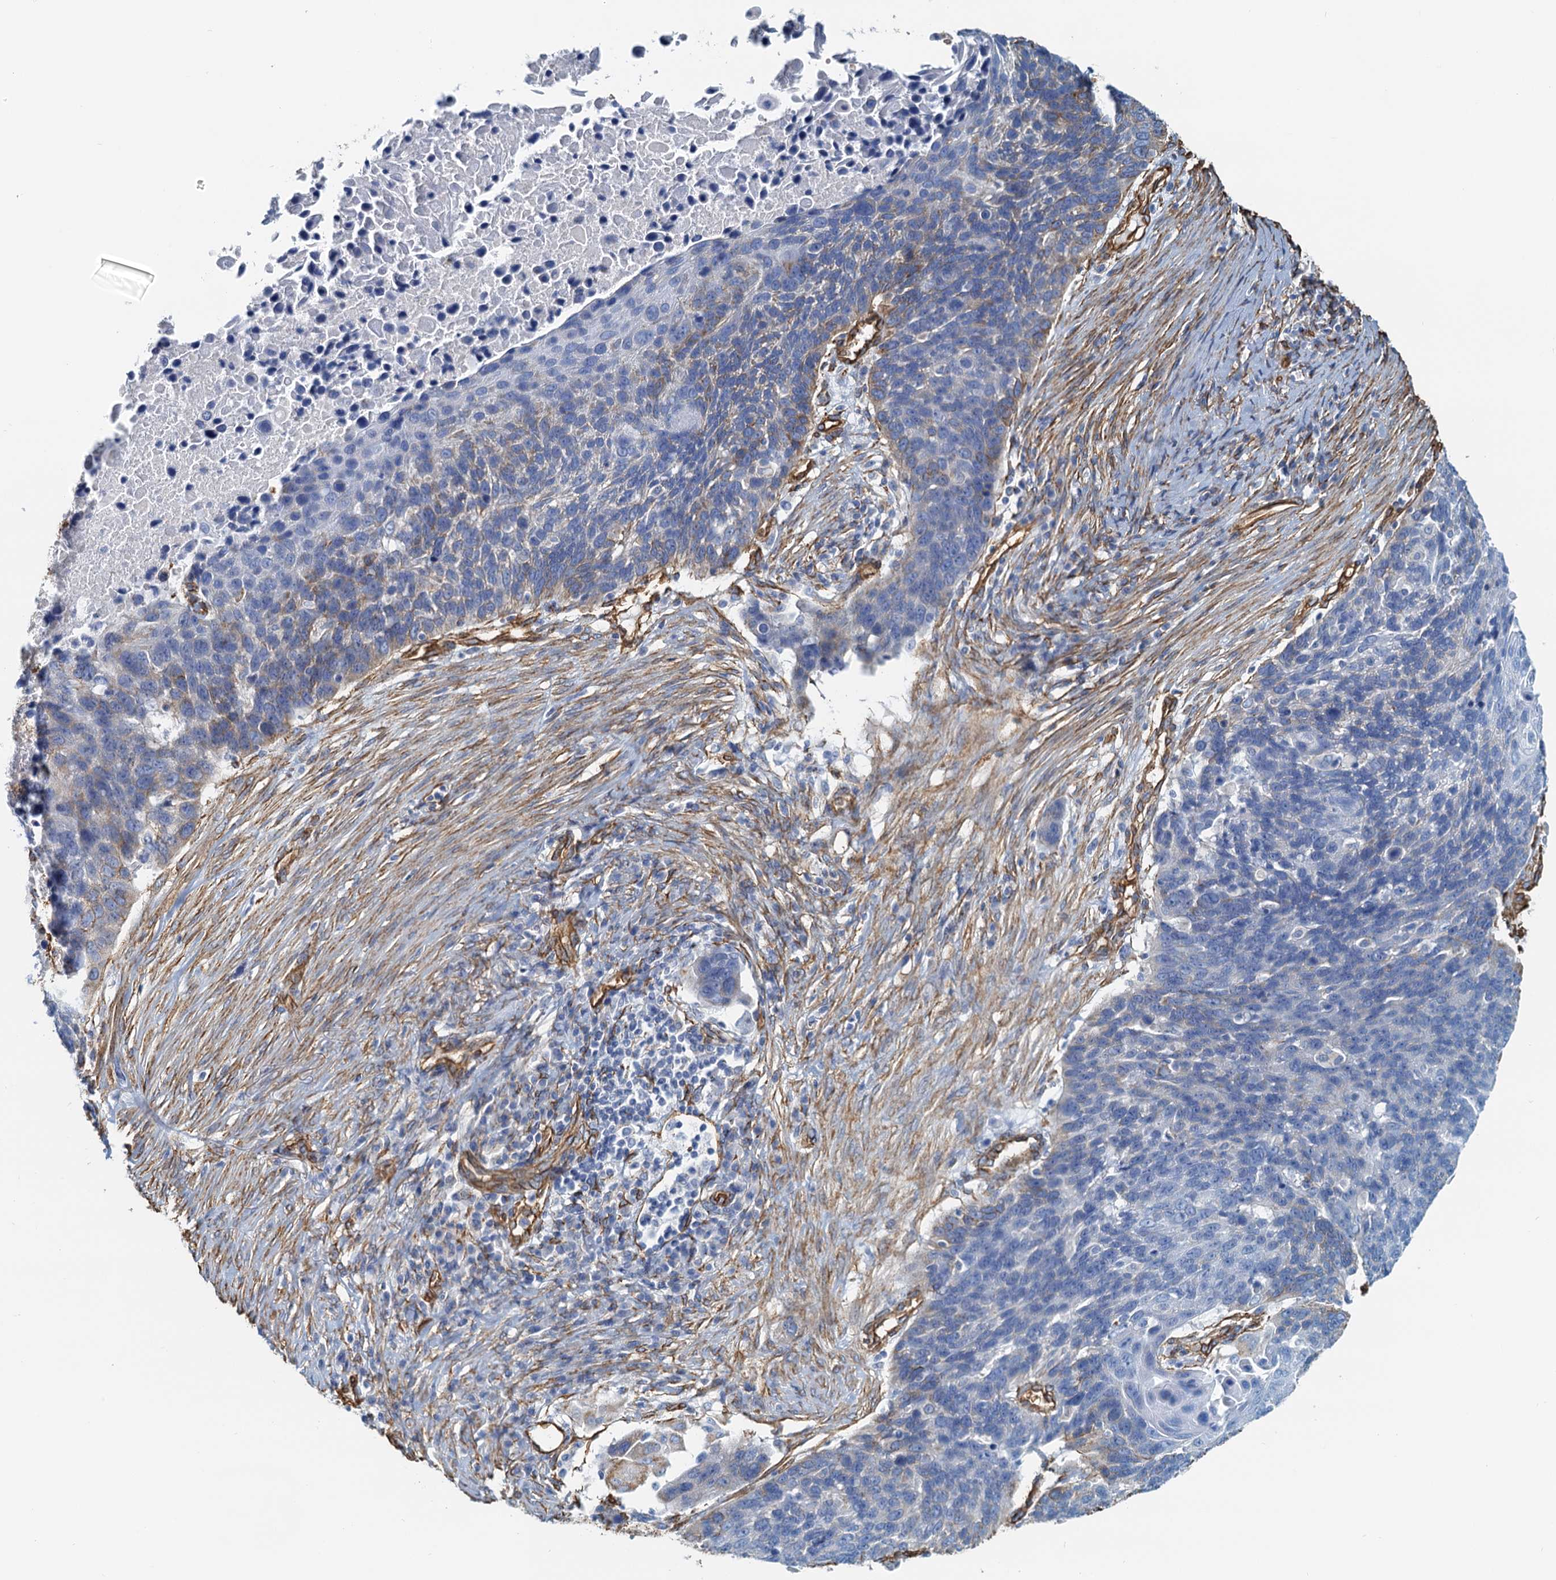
{"staining": {"intensity": "negative", "quantity": "none", "location": "none"}, "tissue": "lung cancer", "cell_type": "Tumor cells", "image_type": "cancer", "snomed": [{"axis": "morphology", "description": "Normal tissue, NOS"}, {"axis": "morphology", "description": "Squamous cell carcinoma, NOS"}, {"axis": "topography", "description": "Lymph node"}, {"axis": "topography", "description": "Lung"}], "caption": "This photomicrograph is of lung squamous cell carcinoma stained with immunohistochemistry to label a protein in brown with the nuclei are counter-stained blue. There is no expression in tumor cells.", "gene": "DGKG", "patient": {"sex": "male", "age": 66}}